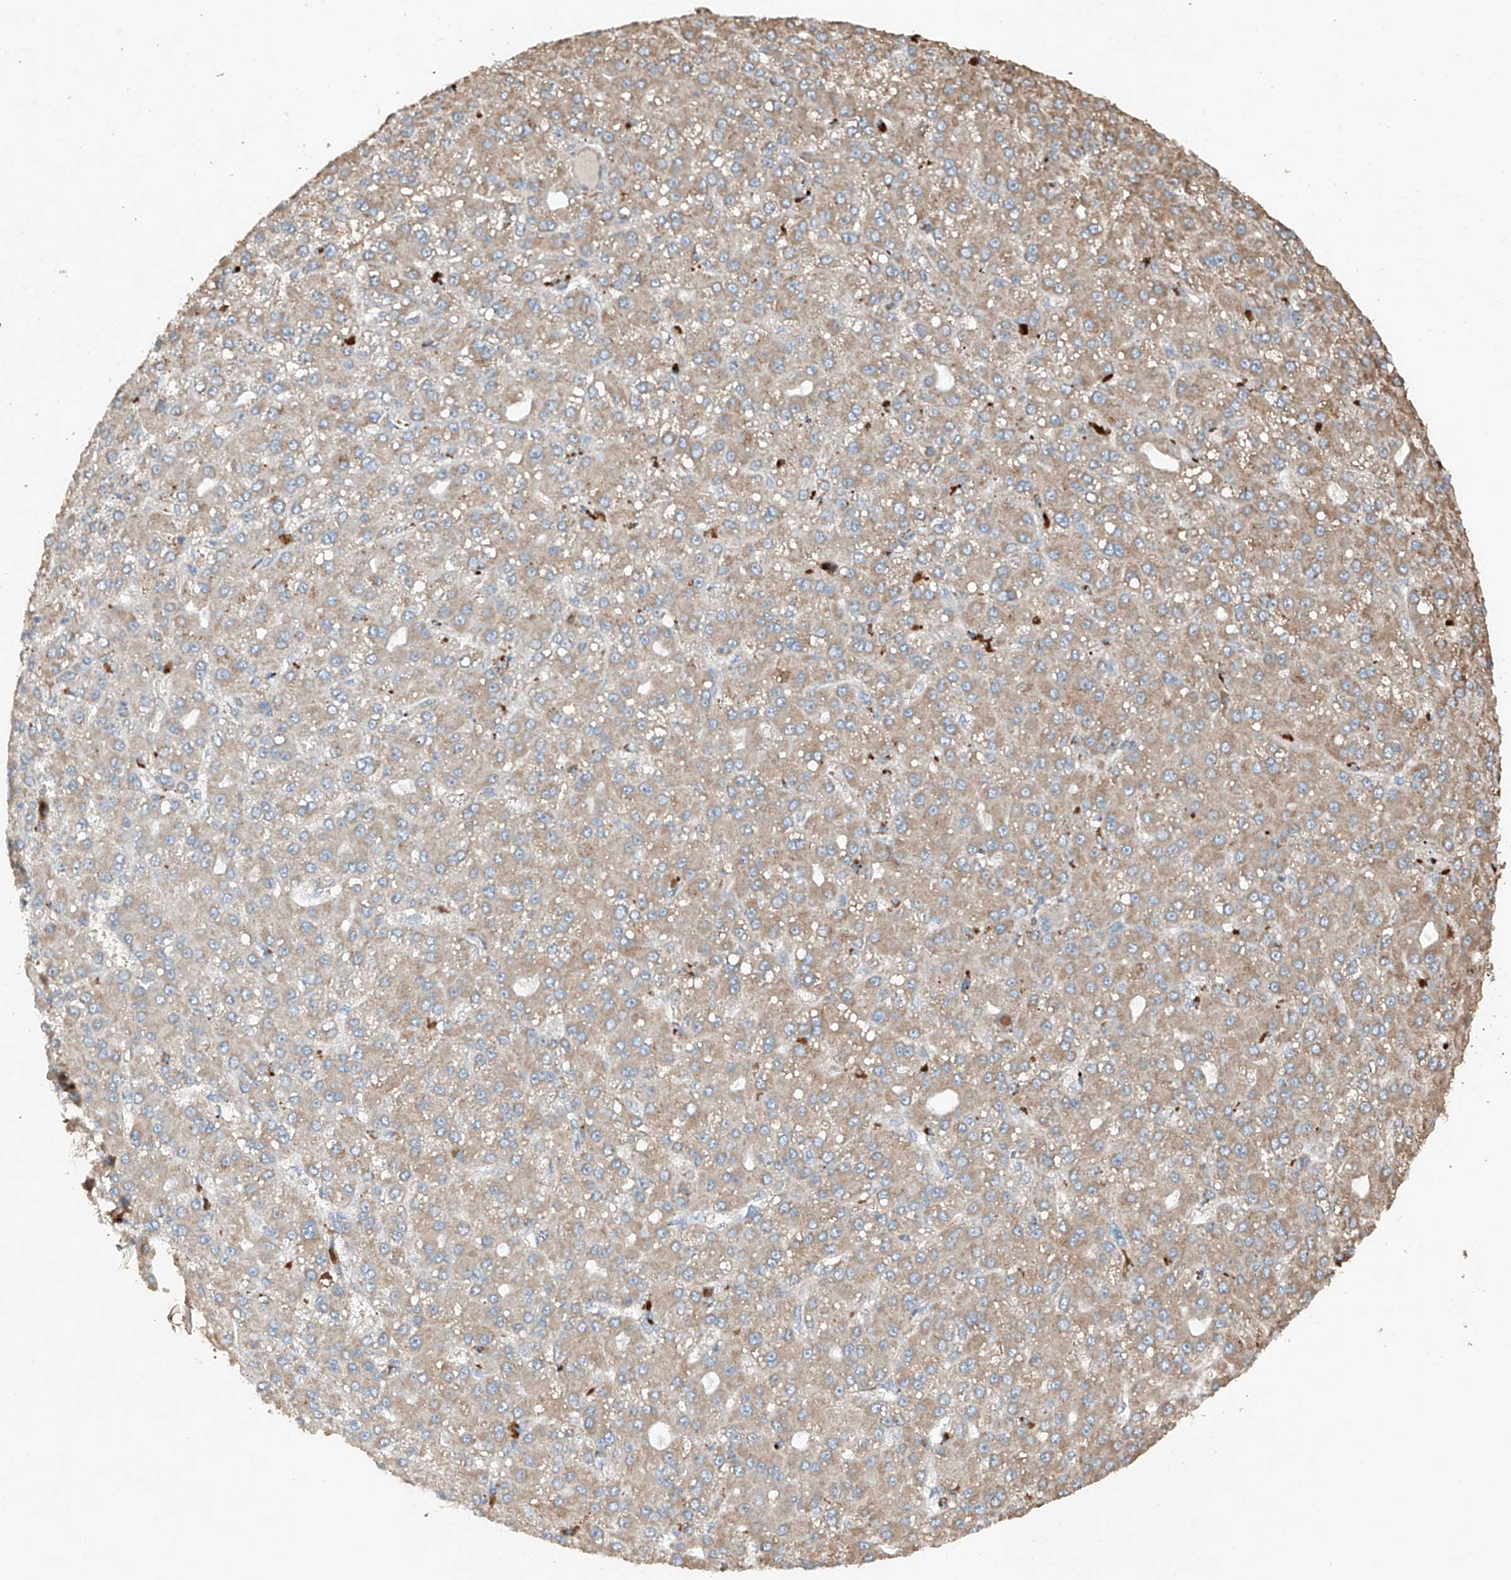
{"staining": {"intensity": "moderate", "quantity": ">75%", "location": "cytoplasmic/membranous"}, "tissue": "liver cancer", "cell_type": "Tumor cells", "image_type": "cancer", "snomed": [{"axis": "morphology", "description": "Carcinoma, Hepatocellular, NOS"}, {"axis": "topography", "description": "Liver"}], "caption": "Immunohistochemical staining of human liver cancer (hepatocellular carcinoma) shows medium levels of moderate cytoplasmic/membranous positivity in approximately >75% of tumor cells.", "gene": "AP4B1", "patient": {"sex": "male", "age": 67}}